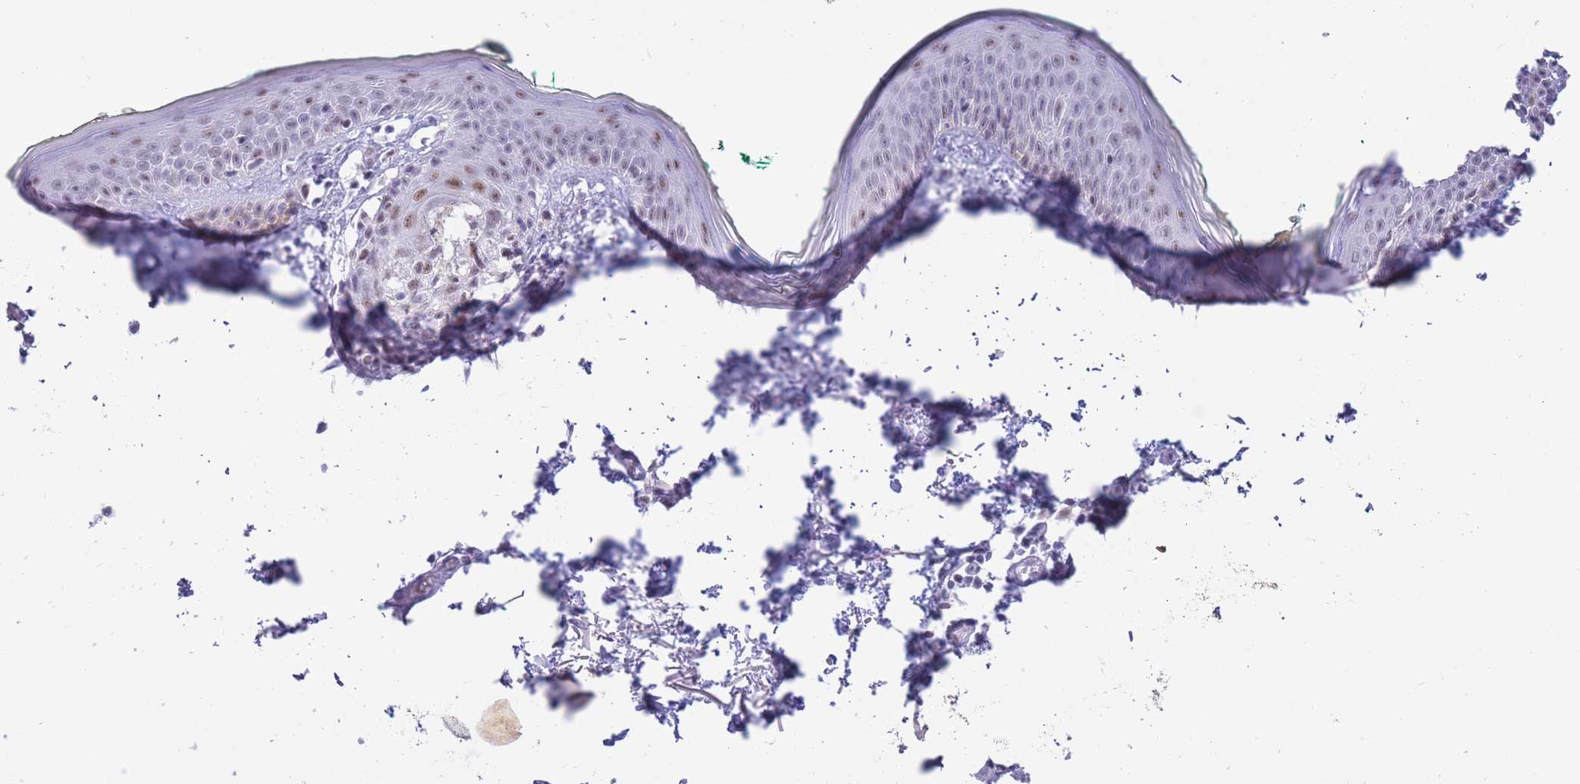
{"staining": {"intensity": "negative", "quantity": "none", "location": "none"}, "tissue": "skin", "cell_type": "Fibroblasts", "image_type": "normal", "snomed": [{"axis": "morphology", "description": "Normal tissue, NOS"}, {"axis": "morphology", "description": "Malignant melanoma, NOS"}, {"axis": "topography", "description": "Skin"}], "caption": "The histopathology image demonstrates no staining of fibroblasts in normal skin. Nuclei are stained in blue.", "gene": "CYP2B6", "patient": {"sex": "male", "age": 62}}